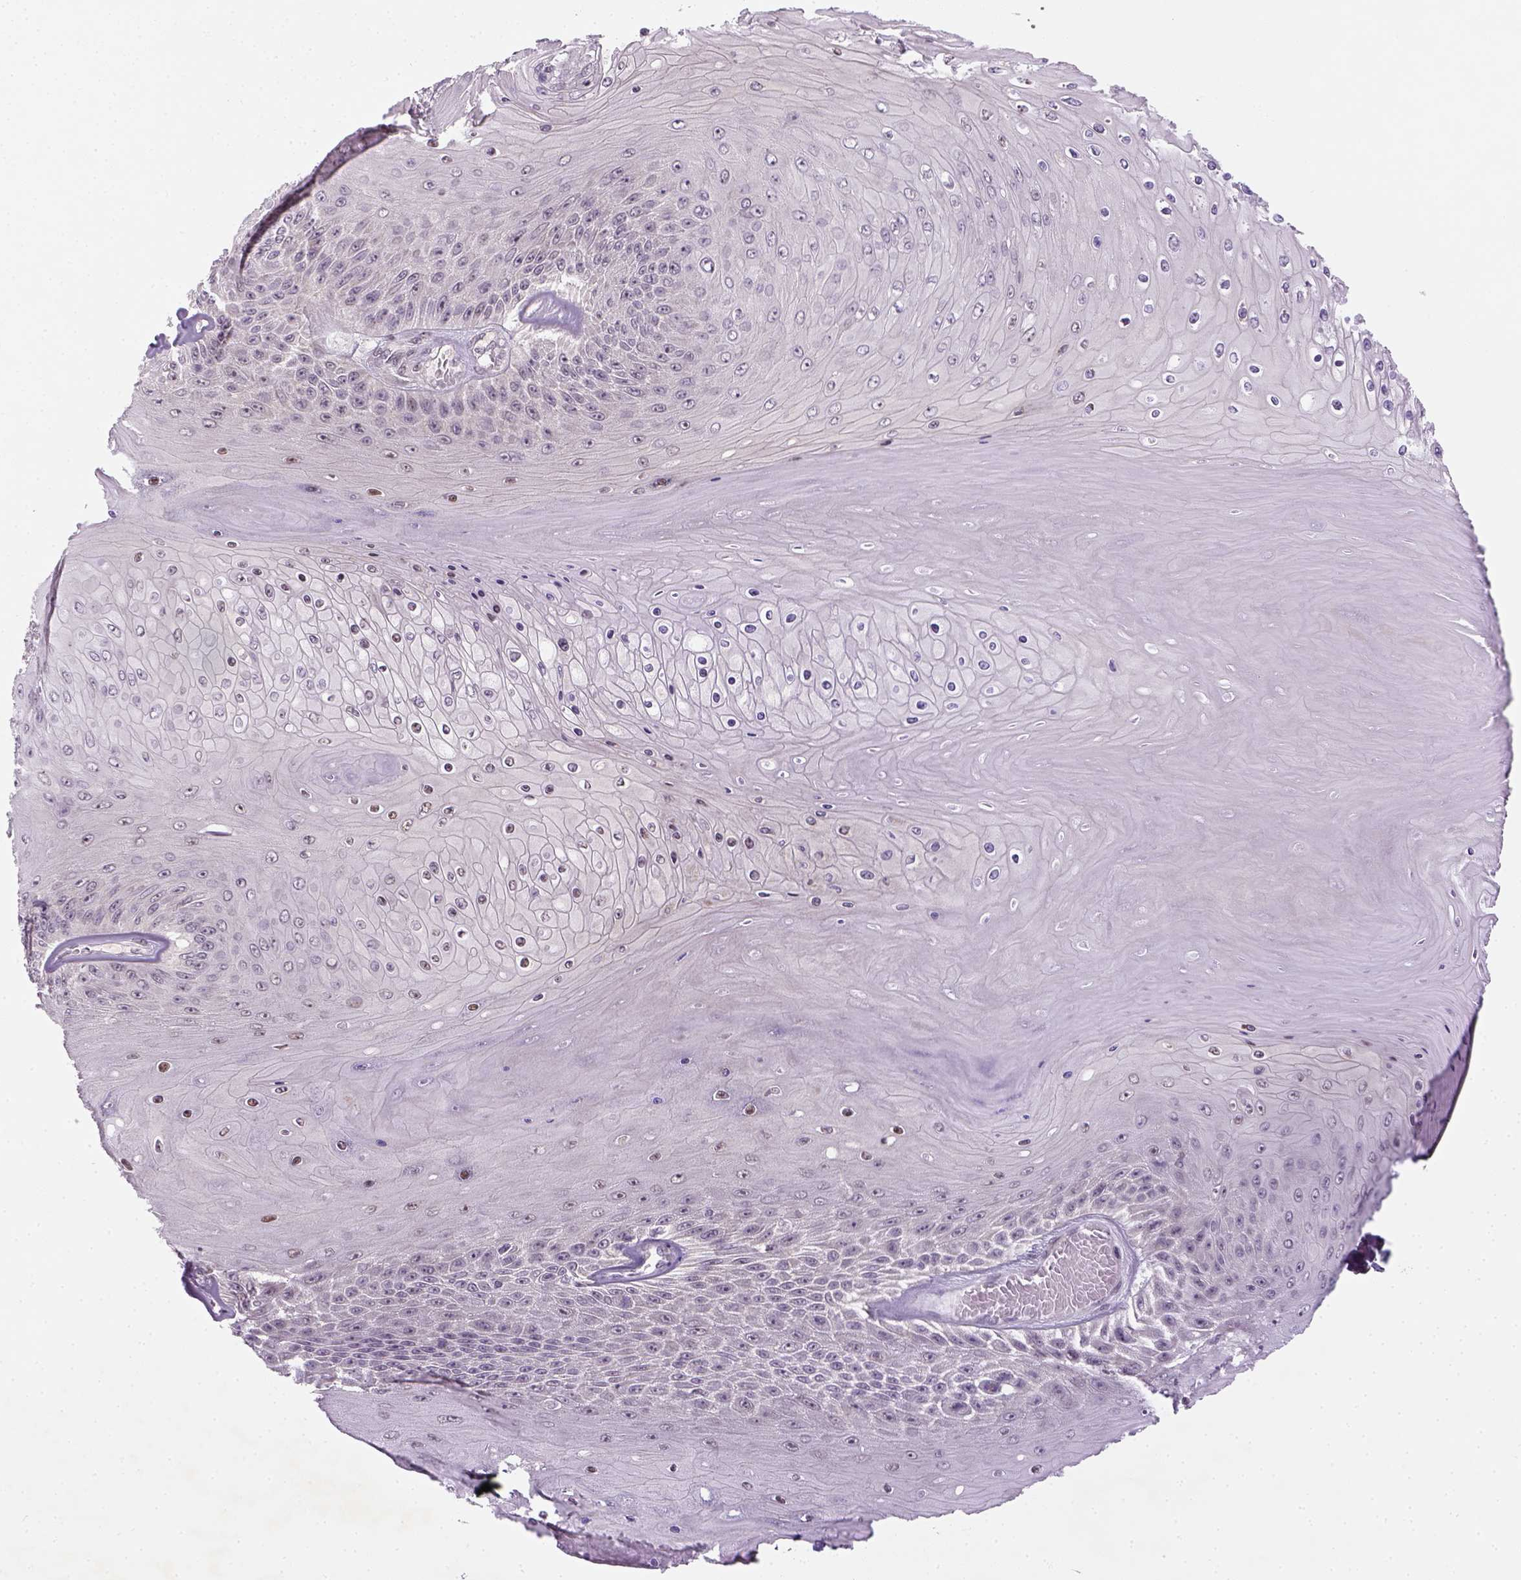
{"staining": {"intensity": "negative", "quantity": "none", "location": "none"}, "tissue": "skin cancer", "cell_type": "Tumor cells", "image_type": "cancer", "snomed": [{"axis": "morphology", "description": "Squamous cell carcinoma, NOS"}, {"axis": "topography", "description": "Skin"}], "caption": "This is an immunohistochemistry (IHC) image of human skin cancer (squamous cell carcinoma). There is no expression in tumor cells.", "gene": "MAGEB3", "patient": {"sex": "male", "age": 62}}